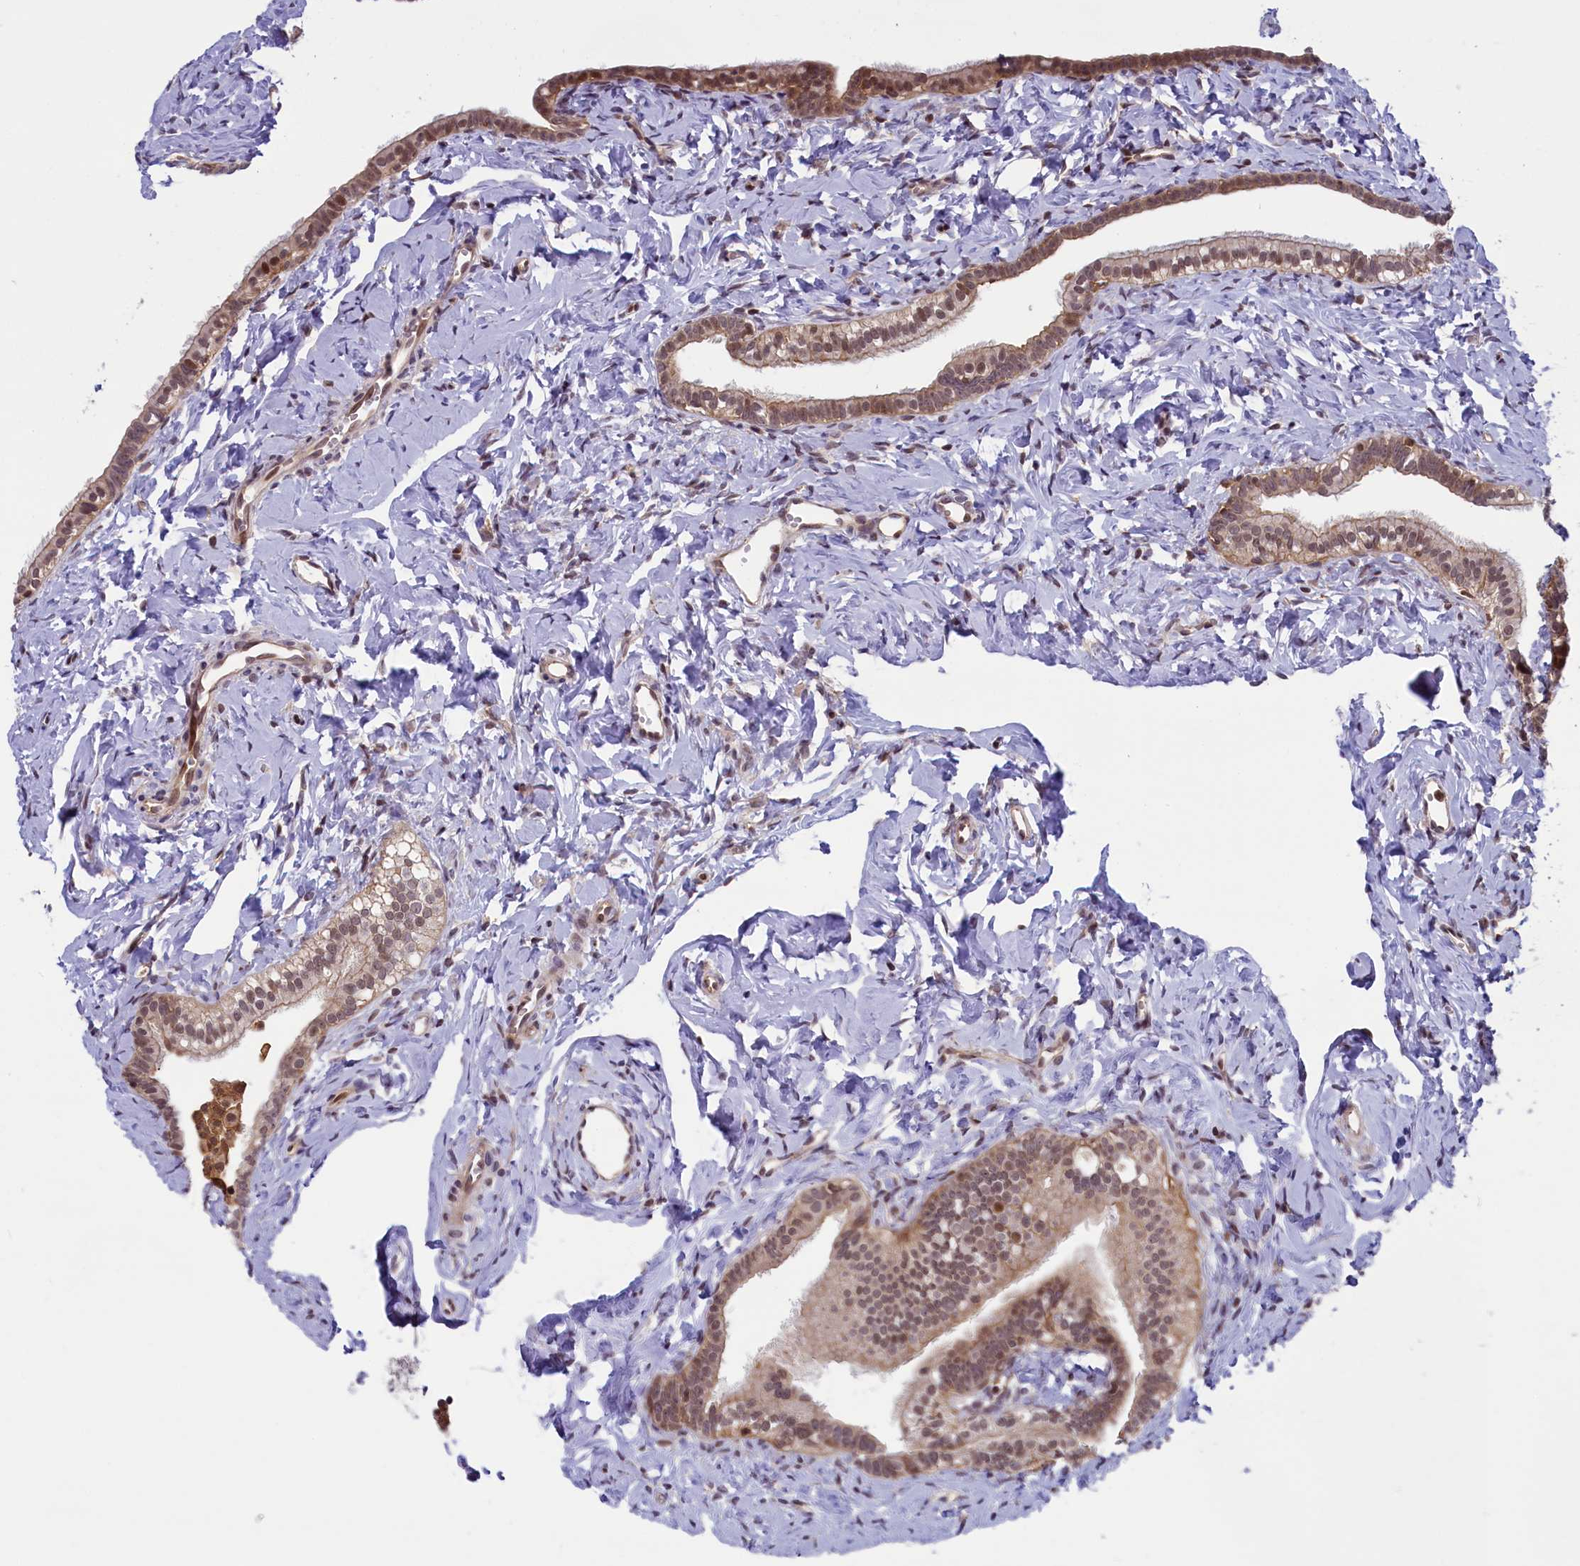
{"staining": {"intensity": "moderate", "quantity": "25%-75%", "location": "cytoplasmic/membranous,nuclear"}, "tissue": "fallopian tube", "cell_type": "Glandular cells", "image_type": "normal", "snomed": [{"axis": "morphology", "description": "Normal tissue, NOS"}, {"axis": "topography", "description": "Fallopian tube"}], "caption": "DAB immunohistochemical staining of benign fallopian tube exhibits moderate cytoplasmic/membranous,nuclear protein expression in approximately 25%-75% of glandular cells. (IHC, brightfield microscopy, high magnification).", "gene": "FCHO1", "patient": {"sex": "female", "age": 66}}